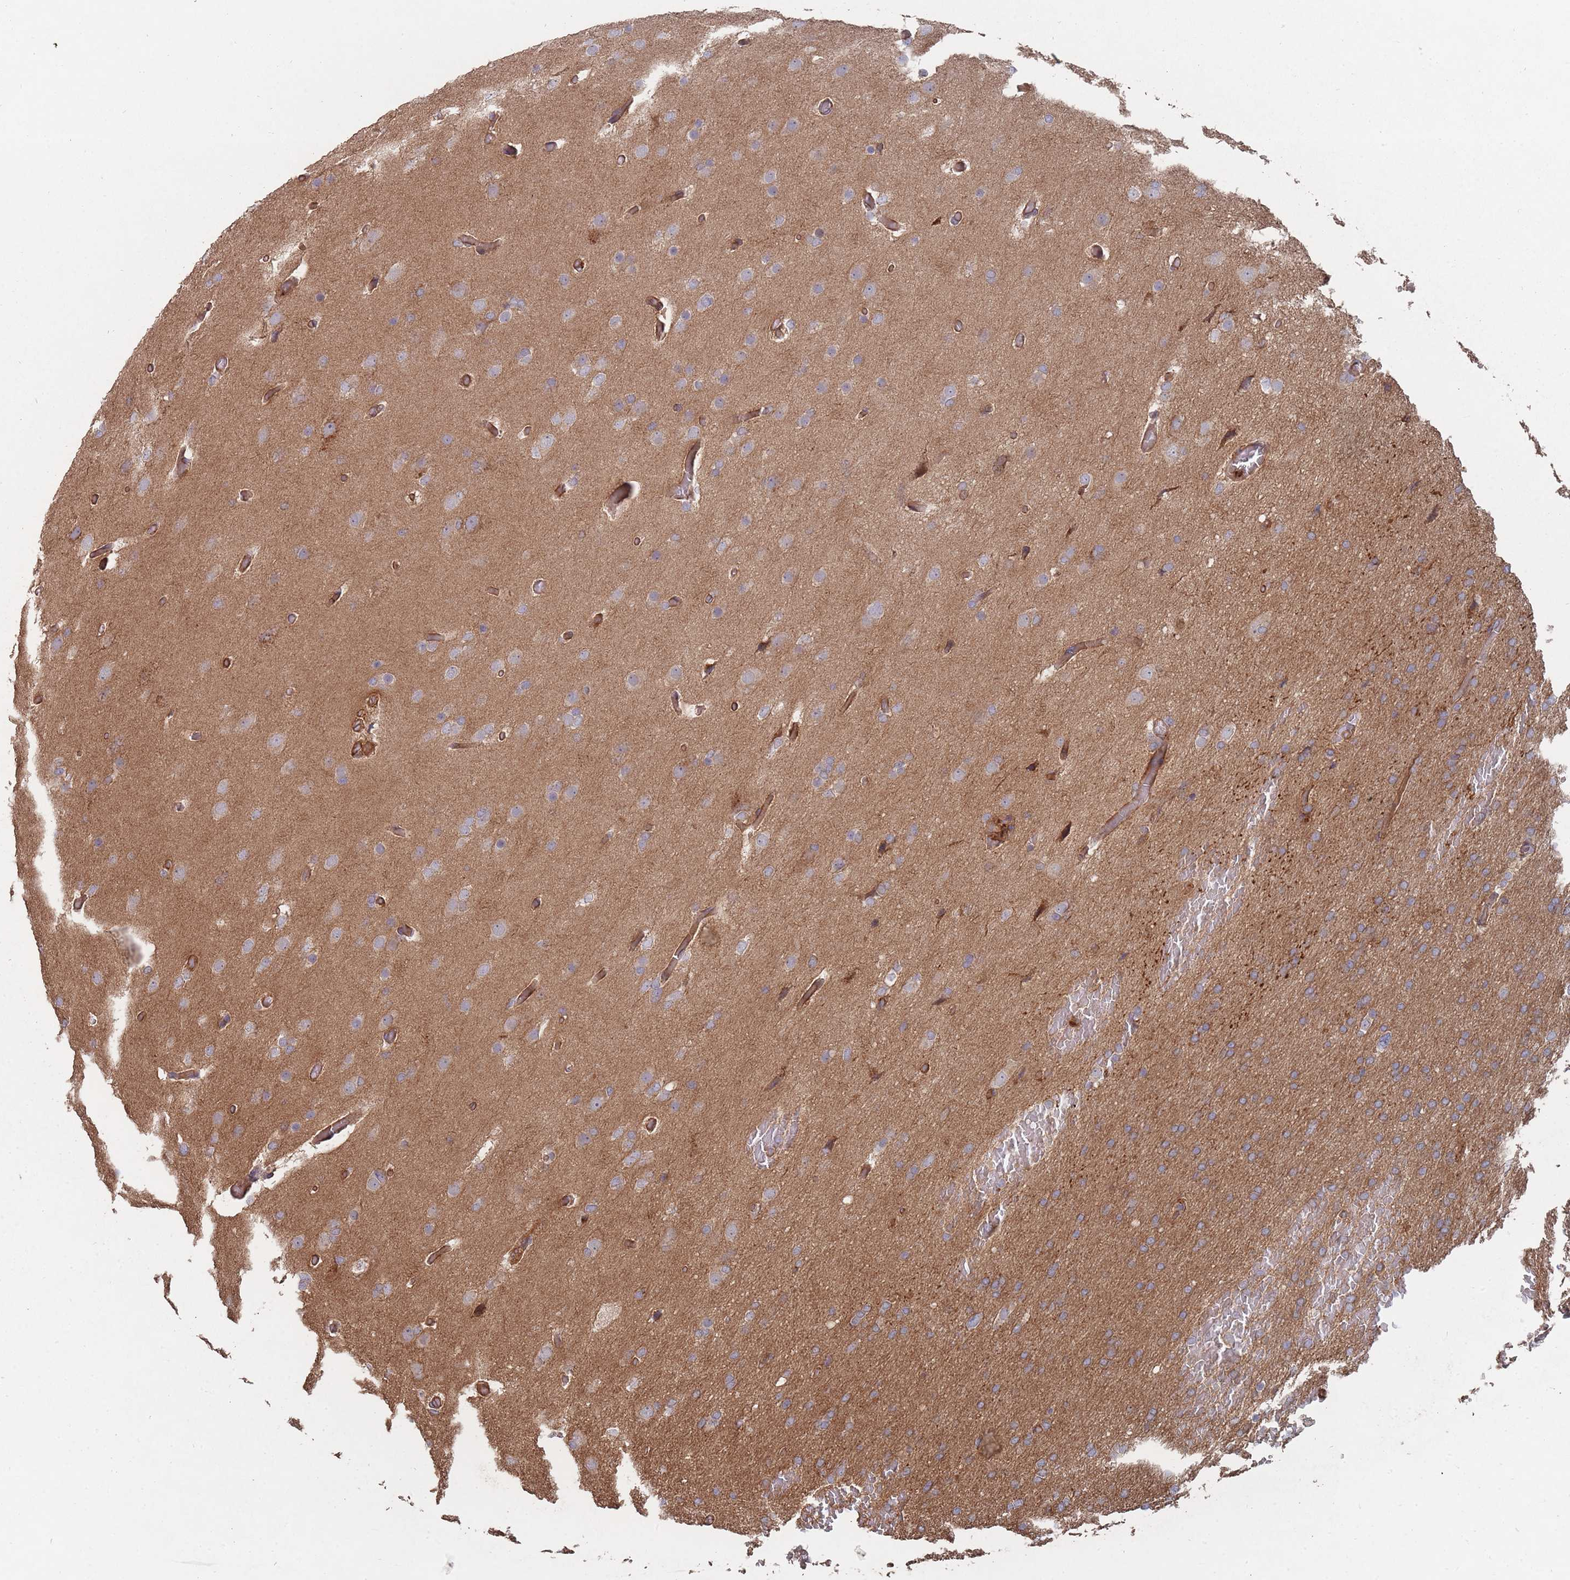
{"staining": {"intensity": "moderate", "quantity": "<25%", "location": "cytoplasmic/membranous"}, "tissue": "glioma", "cell_type": "Tumor cells", "image_type": "cancer", "snomed": [{"axis": "morphology", "description": "Glioma, malignant, High grade"}, {"axis": "topography", "description": "Cerebral cortex"}], "caption": "Brown immunohistochemical staining in glioma shows moderate cytoplasmic/membranous positivity in approximately <25% of tumor cells.", "gene": "THSD7B", "patient": {"sex": "female", "age": 36}}